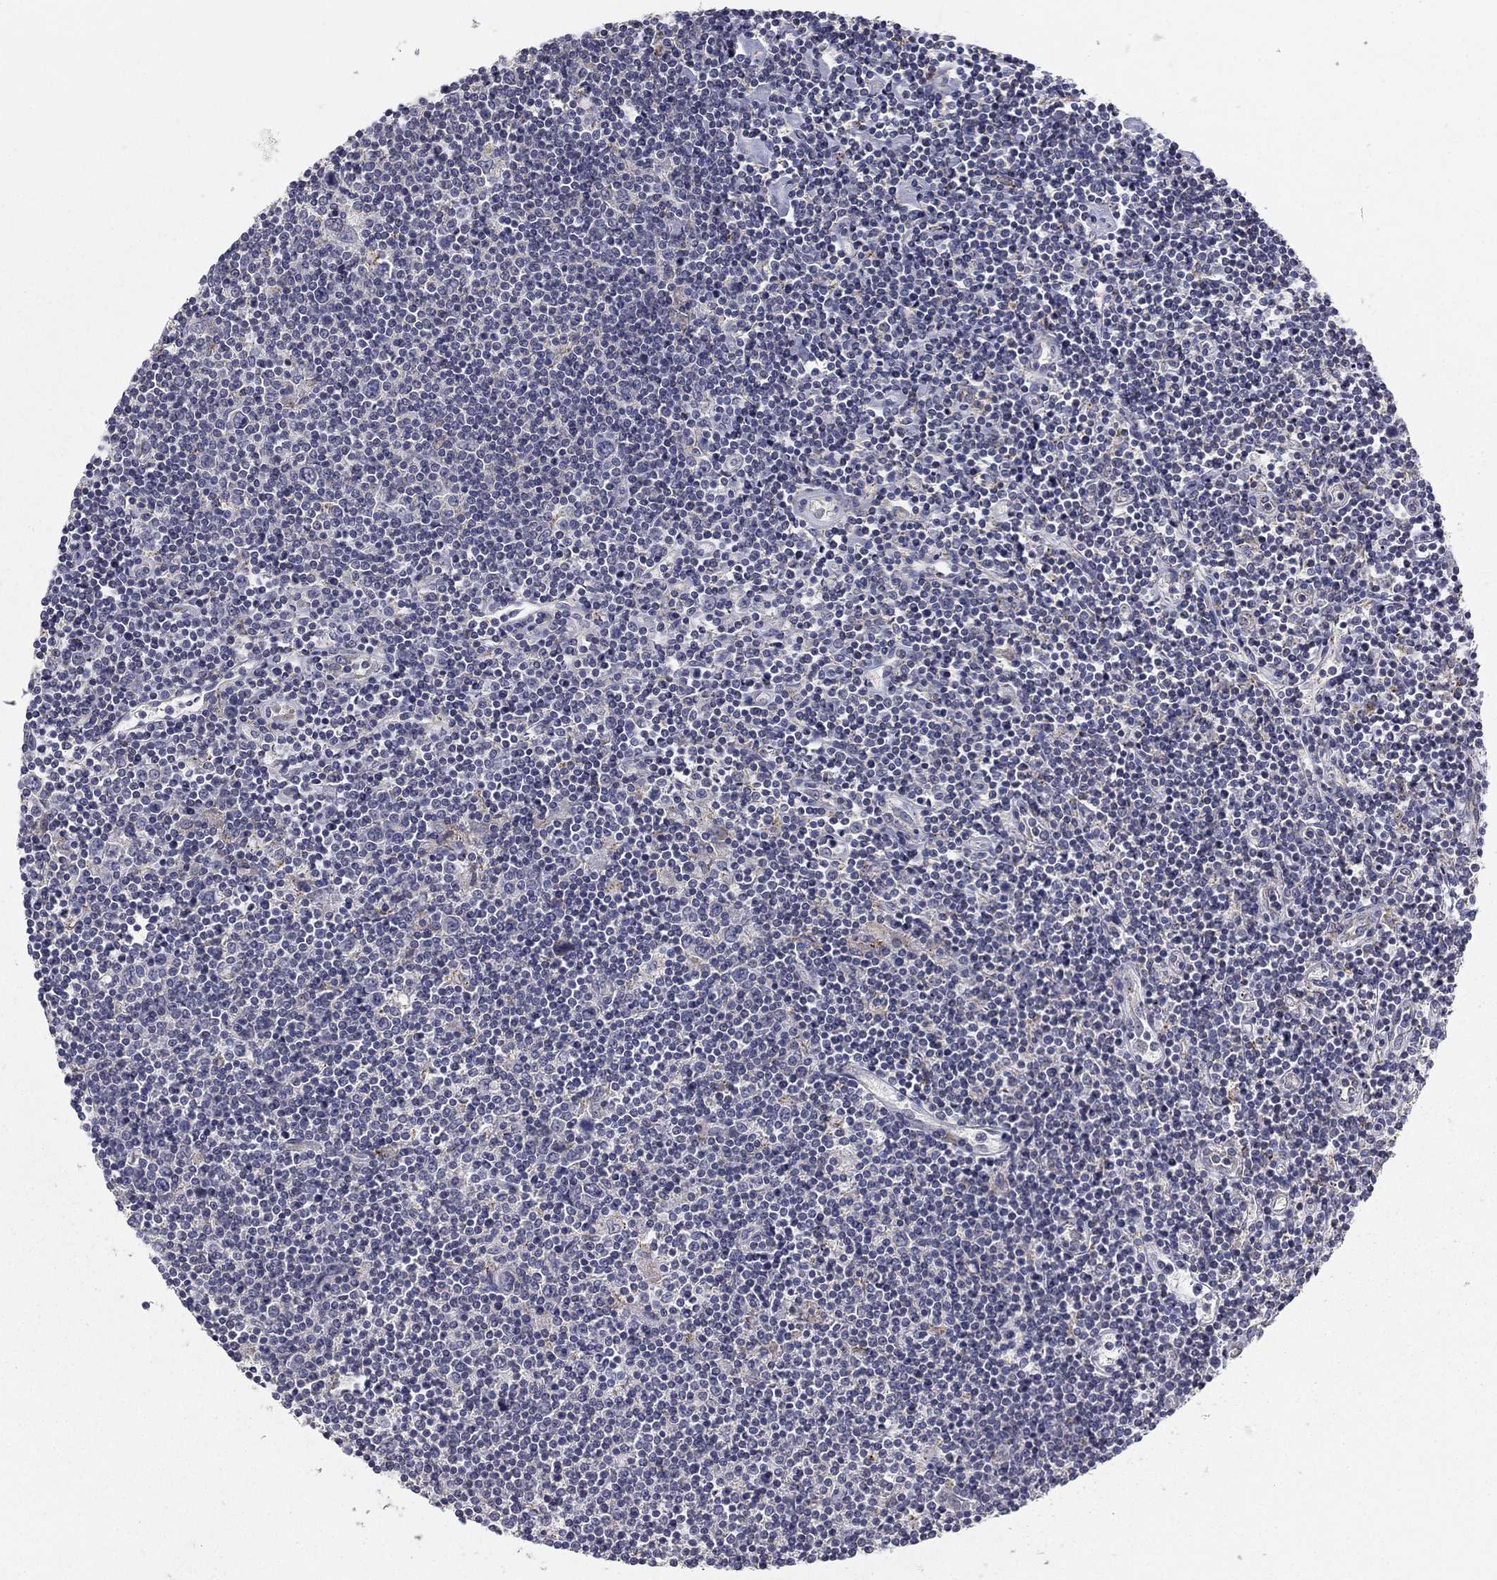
{"staining": {"intensity": "negative", "quantity": "none", "location": "none"}, "tissue": "lymphoma", "cell_type": "Tumor cells", "image_type": "cancer", "snomed": [{"axis": "morphology", "description": "Hodgkin's disease, NOS"}, {"axis": "topography", "description": "Lymph node"}], "caption": "Protein analysis of Hodgkin's disease displays no significant positivity in tumor cells.", "gene": "SEPTIN3", "patient": {"sex": "male", "age": 40}}